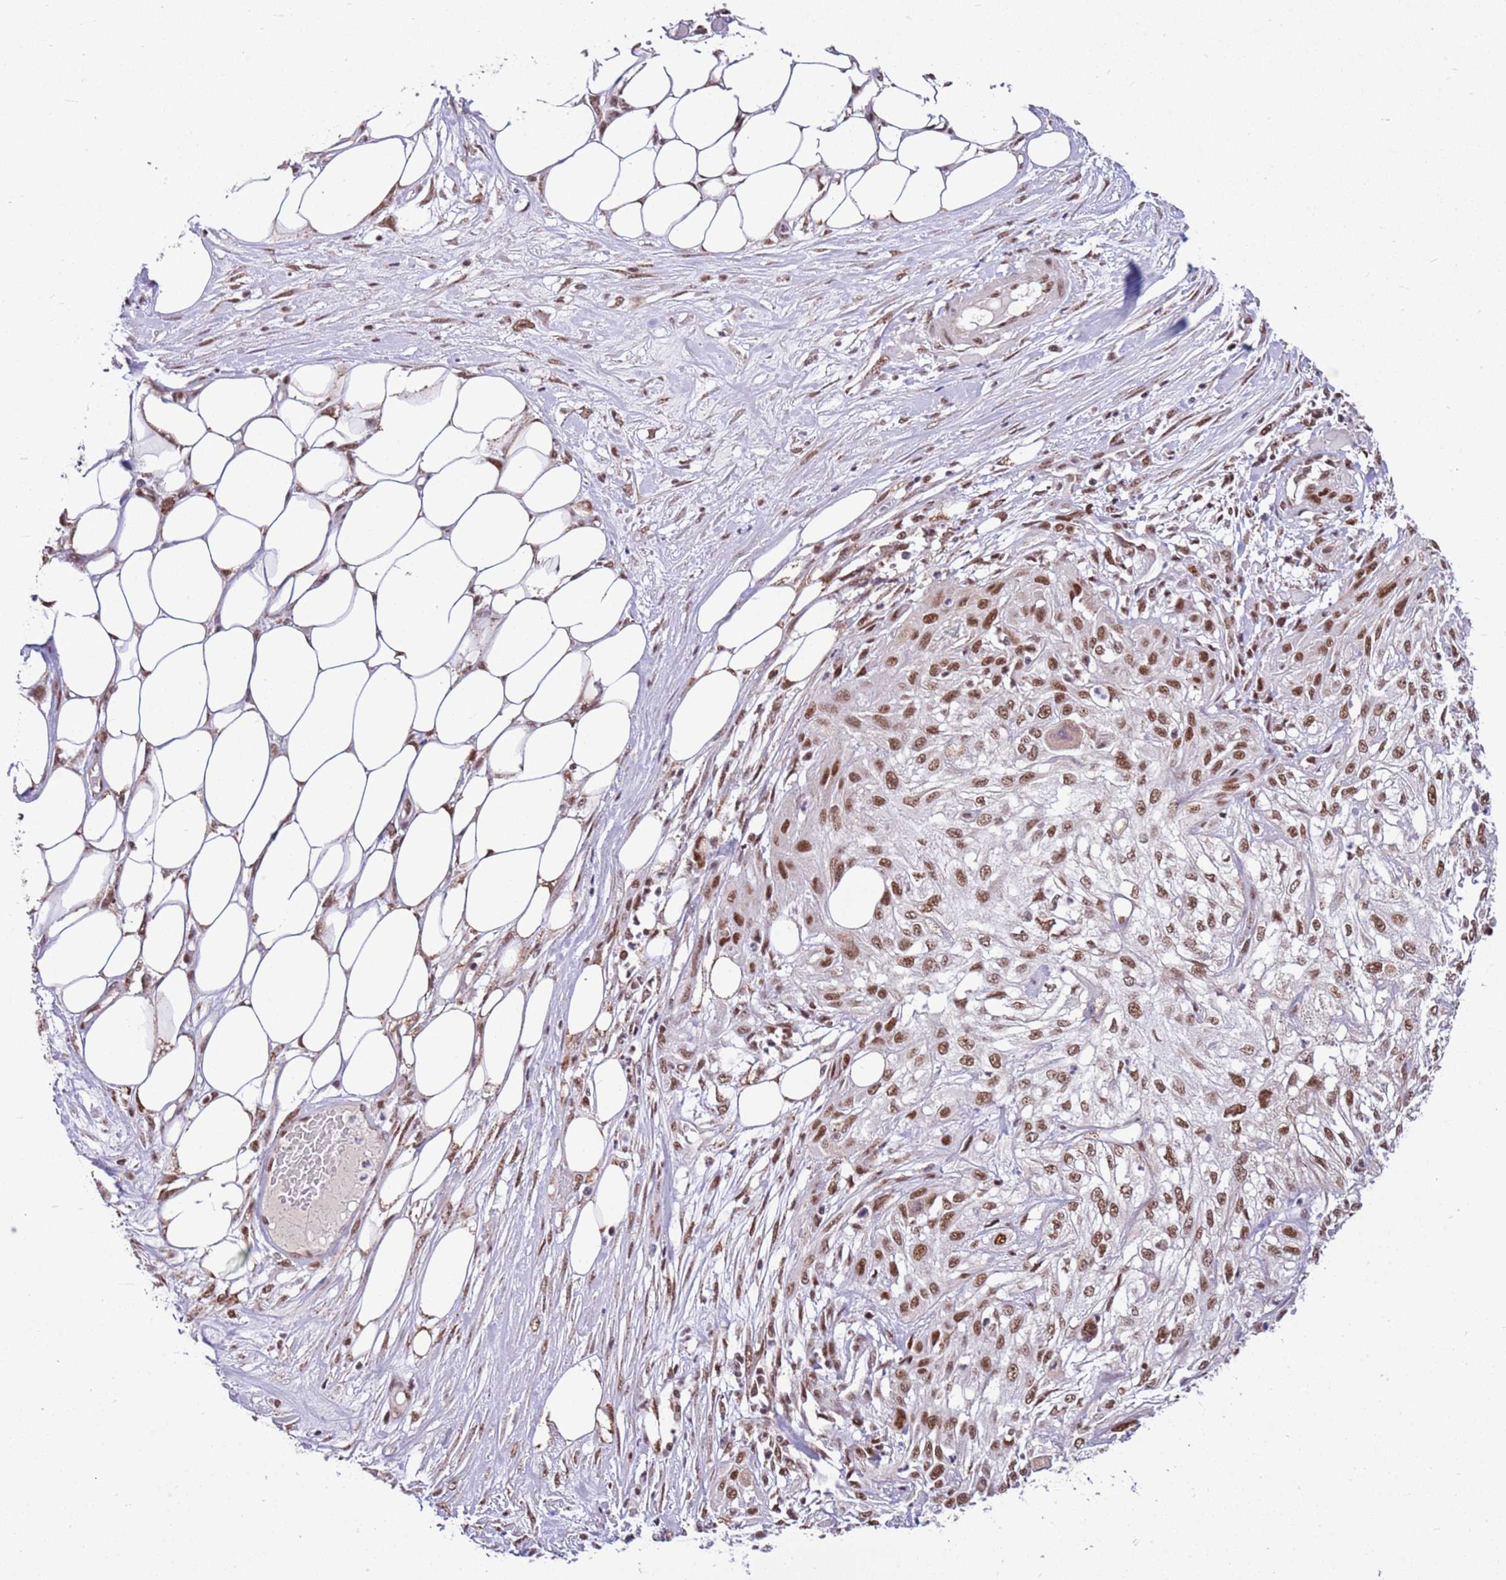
{"staining": {"intensity": "moderate", "quantity": ">75%", "location": "nuclear"}, "tissue": "skin cancer", "cell_type": "Tumor cells", "image_type": "cancer", "snomed": [{"axis": "morphology", "description": "Squamous cell carcinoma, NOS"}, {"axis": "morphology", "description": "Squamous cell carcinoma, metastatic, NOS"}, {"axis": "topography", "description": "Skin"}, {"axis": "topography", "description": "Lymph node"}], "caption": "Skin squamous cell carcinoma tissue demonstrates moderate nuclear expression in approximately >75% of tumor cells", "gene": "AKAP8L", "patient": {"sex": "male", "age": 75}}